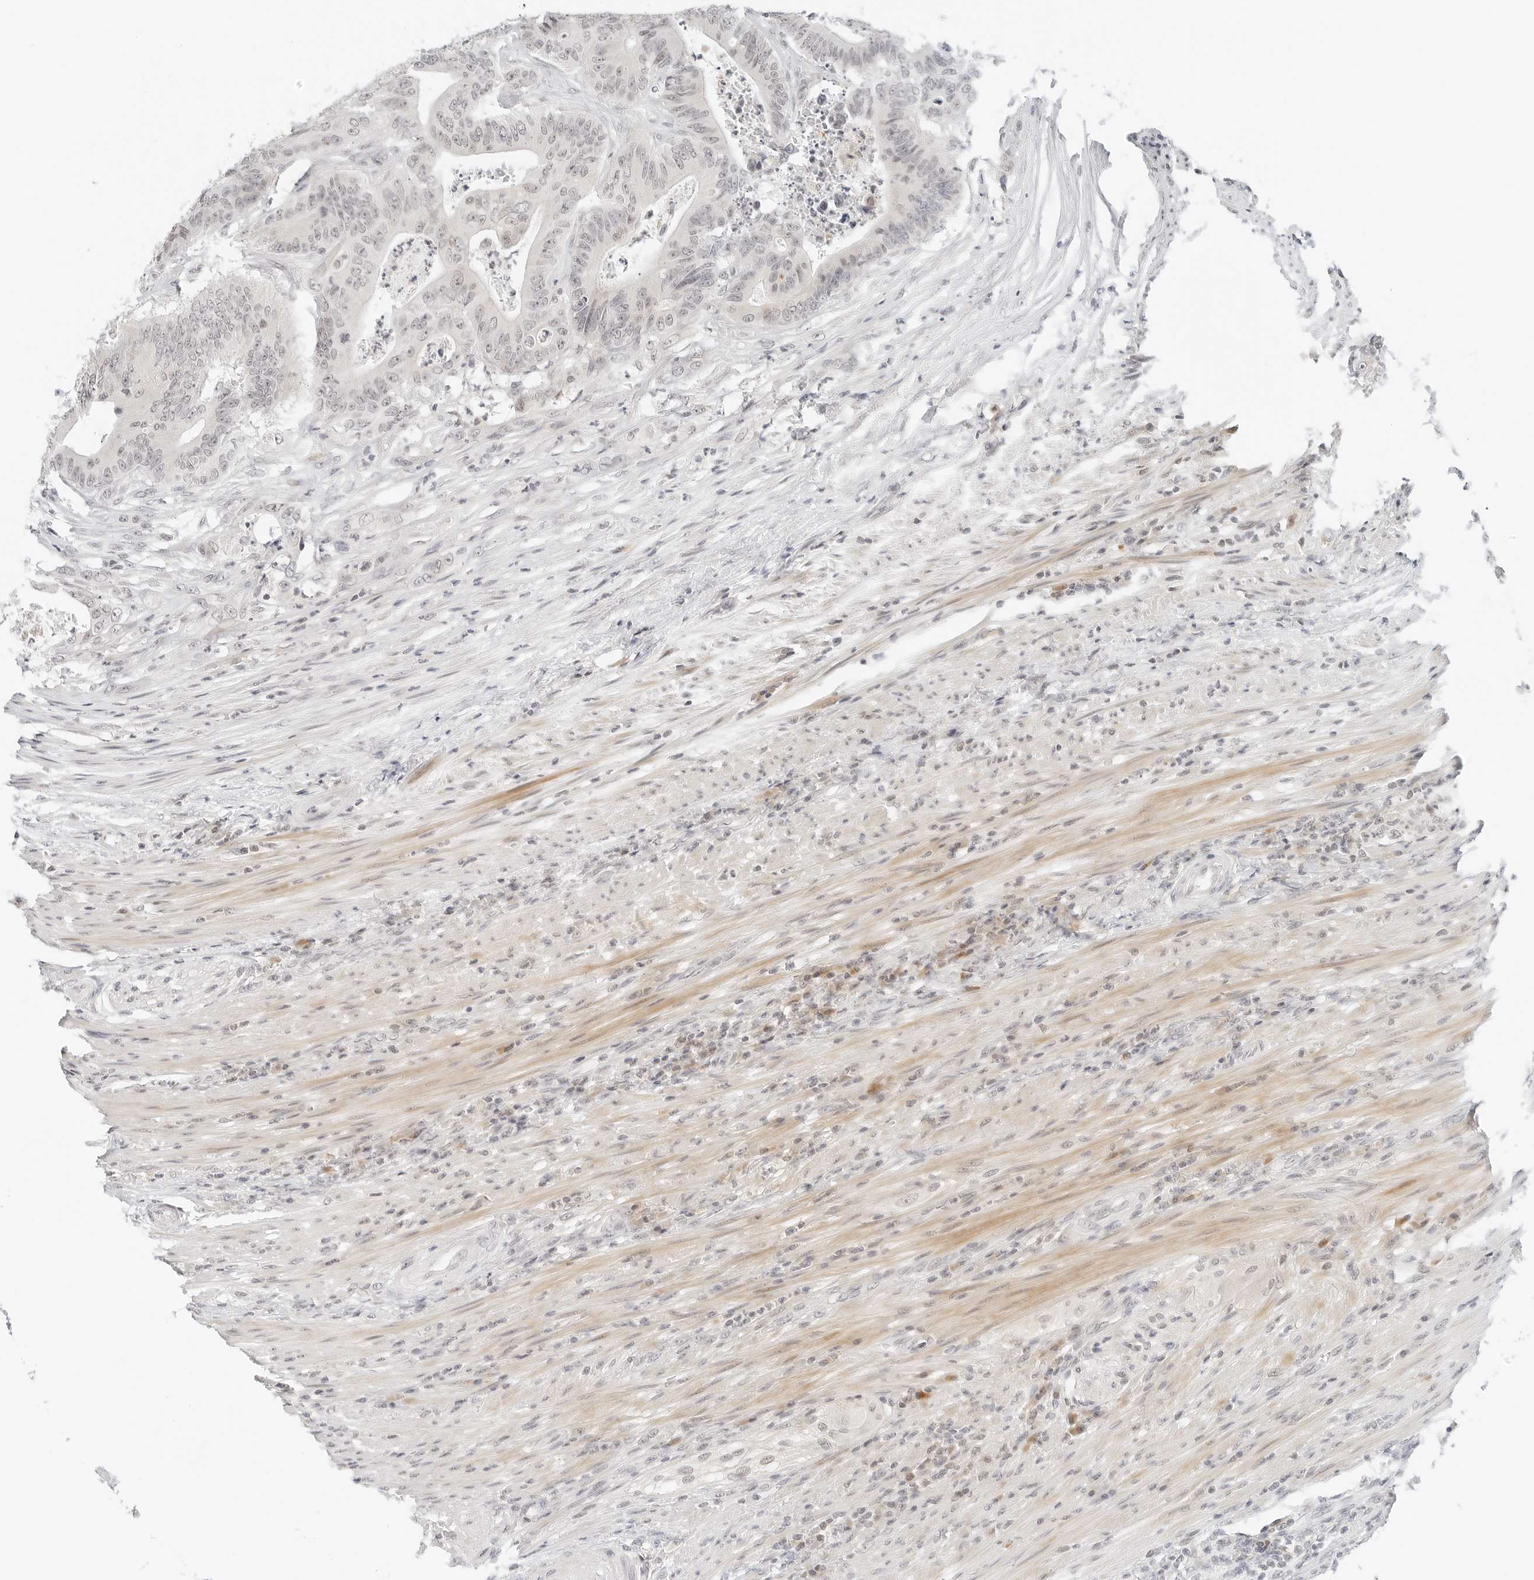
{"staining": {"intensity": "negative", "quantity": "none", "location": "none"}, "tissue": "colorectal cancer", "cell_type": "Tumor cells", "image_type": "cancer", "snomed": [{"axis": "morphology", "description": "Adenocarcinoma, NOS"}, {"axis": "topography", "description": "Colon"}], "caption": "Micrograph shows no significant protein expression in tumor cells of colorectal adenocarcinoma. (Immunohistochemistry (ihc), brightfield microscopy, high magnification).", "gene": "NEO1", "patient": {"sex": "male", "age": 83}}